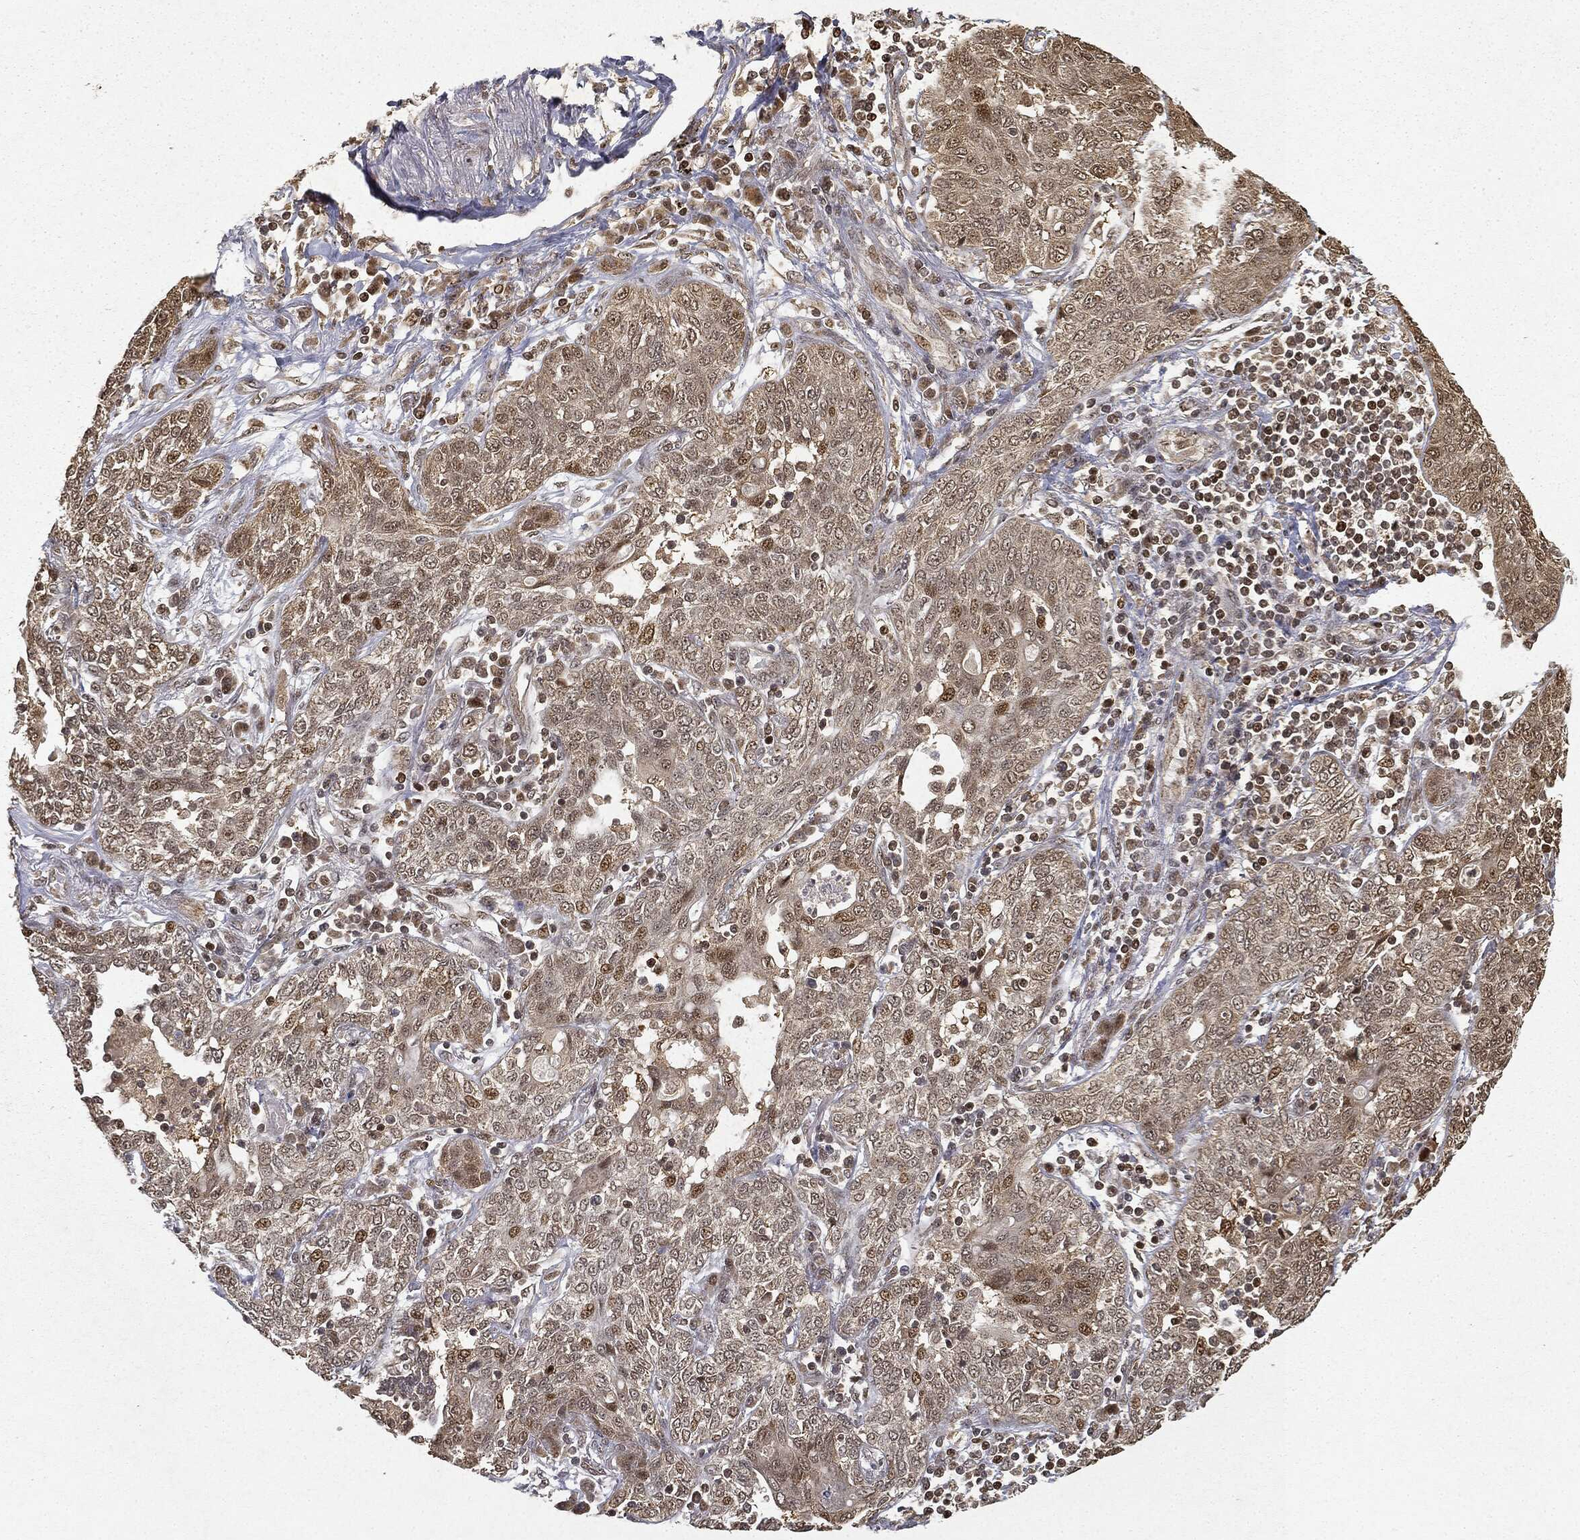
{"staining": {"intensity": "weak", "quantity": "25%-75%", "location": "nuclear"}, "tissue": "lung cancer", "cell_type": "Tumor cells", "image_type": "cancer", "snomed": [{"axis": "morphology", "description": "Squamous cell carcinoma, NOS"}, {"axis": "topography", "description": "Lung"}], "caption": "This is a histology image of immunohistochemistry (IHC) staining of lung cancer (squamous cell carcinoma), which shows weak positivity in the nuclear of tumor cells.", "gene": "ZNHIT6", "patient": {"sex": "female", "age": 70}}